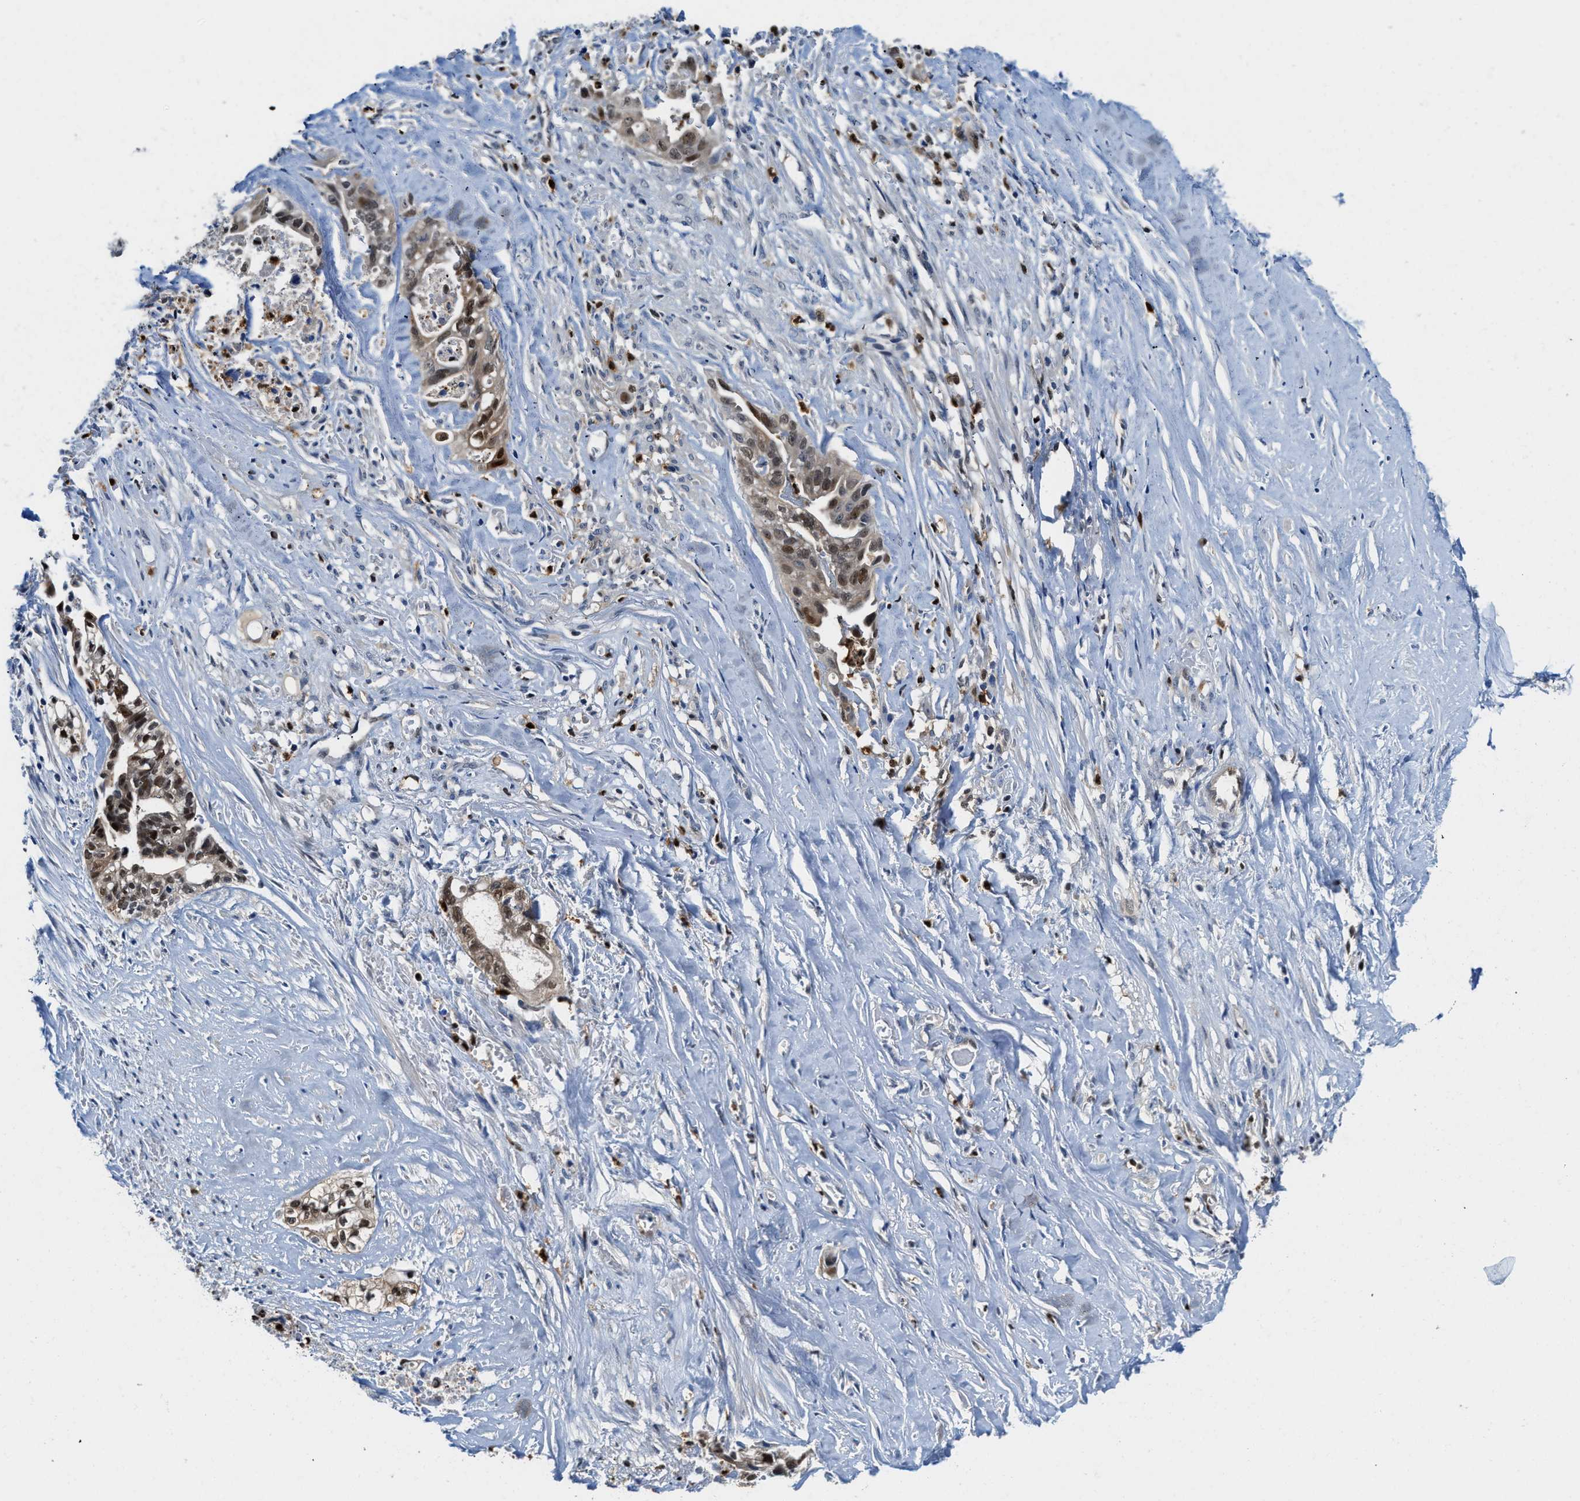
{"staining": {"intensity": "moderate", "quantity": ">75%", "location": "cytoplasmic/membranous,nuclear"}, "tissue": "liver cancer", "cell_type": "Tumor cells", "image_type": "cancer", "snomed": [{"axis": "morphology", "description": "Cholangiocarcinoma"}, {"axis": "topography", "description": "Liver"}], "caption": "Liver cholangiocarcinoma stained with a brown dye exhibits moderate cytoplasmic/membranous and nuclear positive staining in about >75% of tumor cells.", "gene": "LTA4H", "patient": {"sex": "female", "age": 70}}